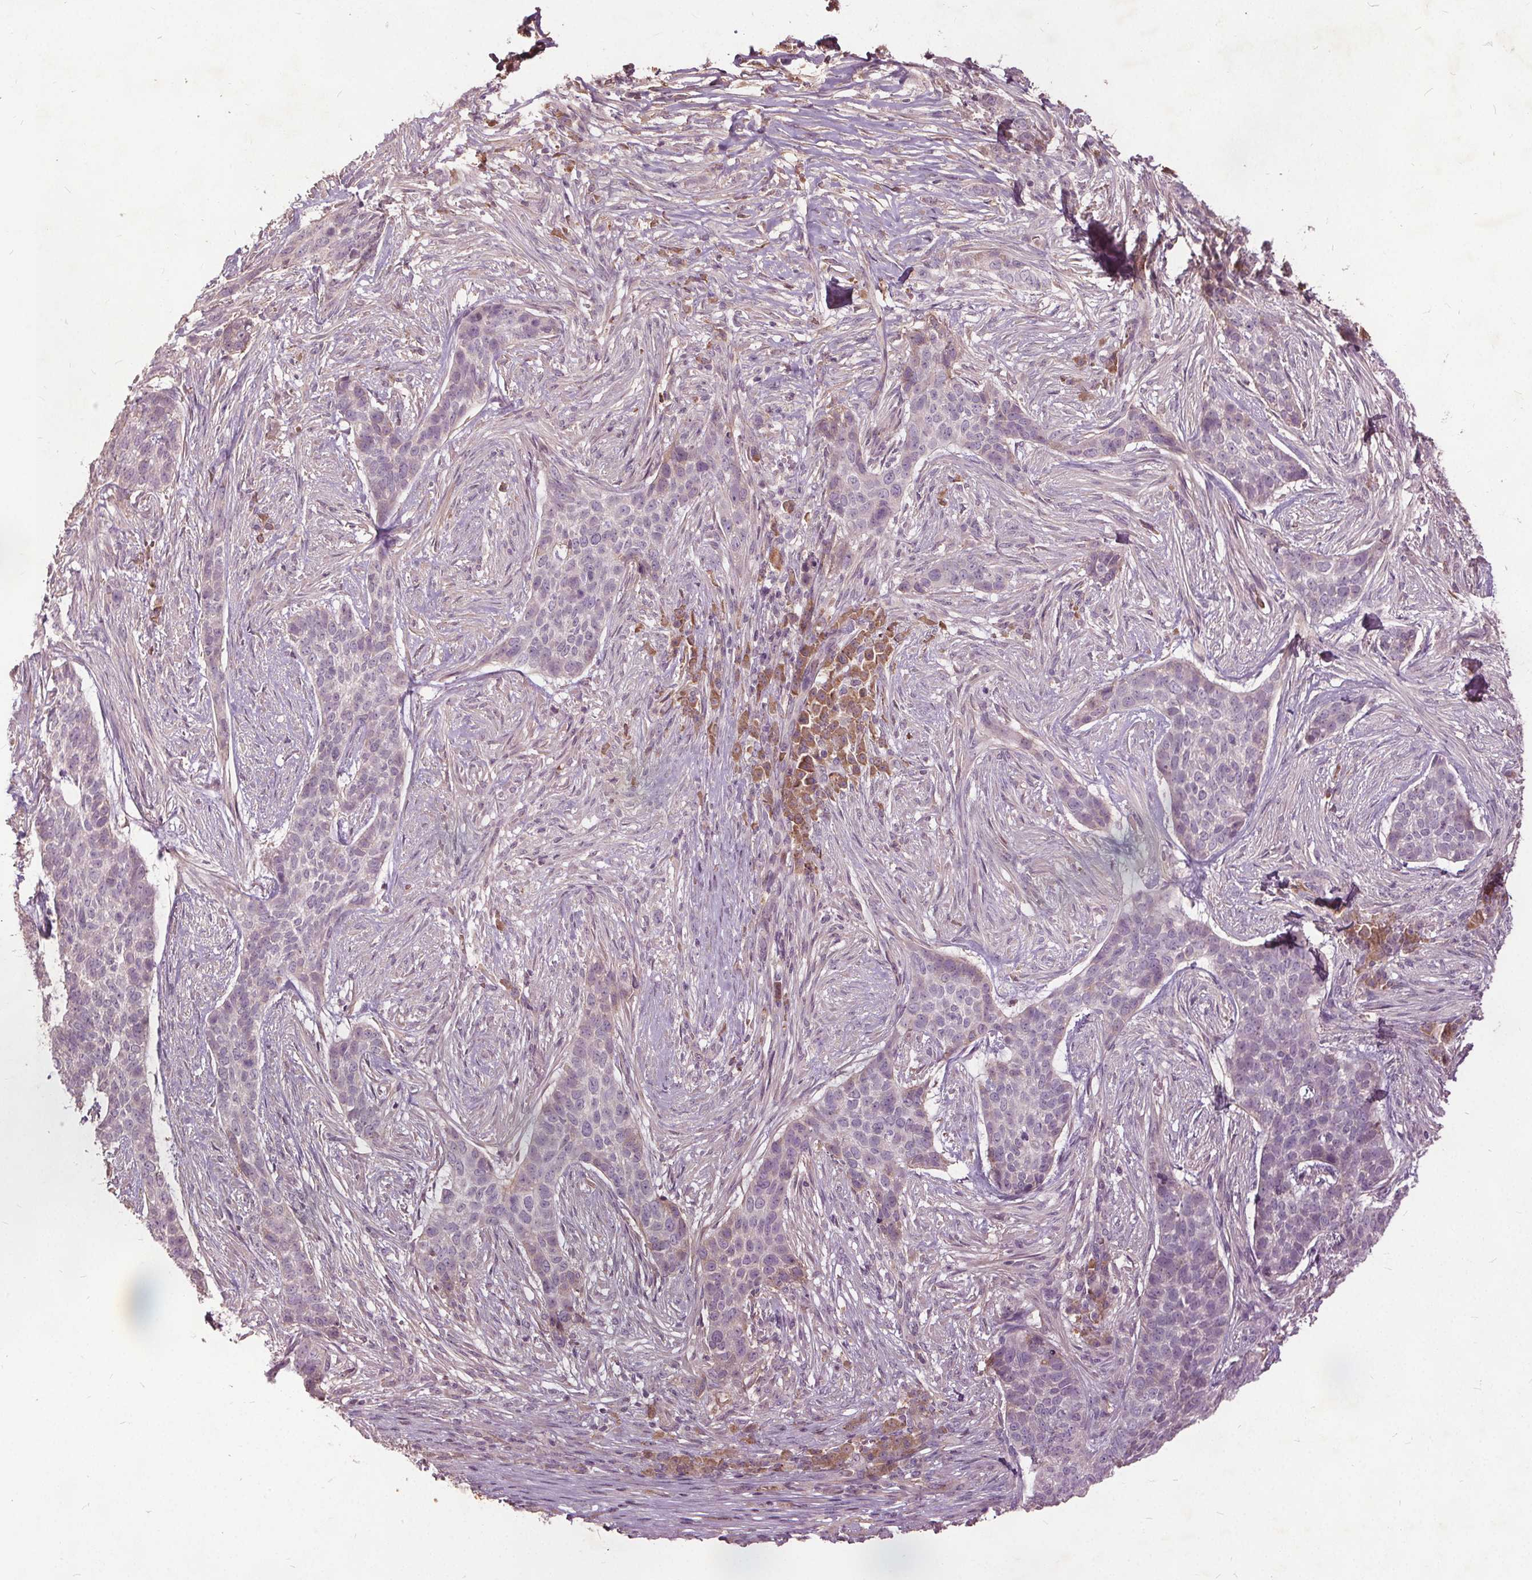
{"staining": {"intensity": "negative", "quantity": "none", "location": "none"}, "tissue": "skin cancer", "cell_type": "Tumor cells", "image_type": "cancer", "snomed": [{"axis": "morphology", "description": "Basal cell carcinoma"}, {"axis": "topography", "description": "Skin"}], "caption": "This is an IHC histopathology image of skin cancer (basal cell carcinoma). There is no positivity in tumor cells.", "gene": "PDGFD", "patient": {"sex": "female", "age": 69}}